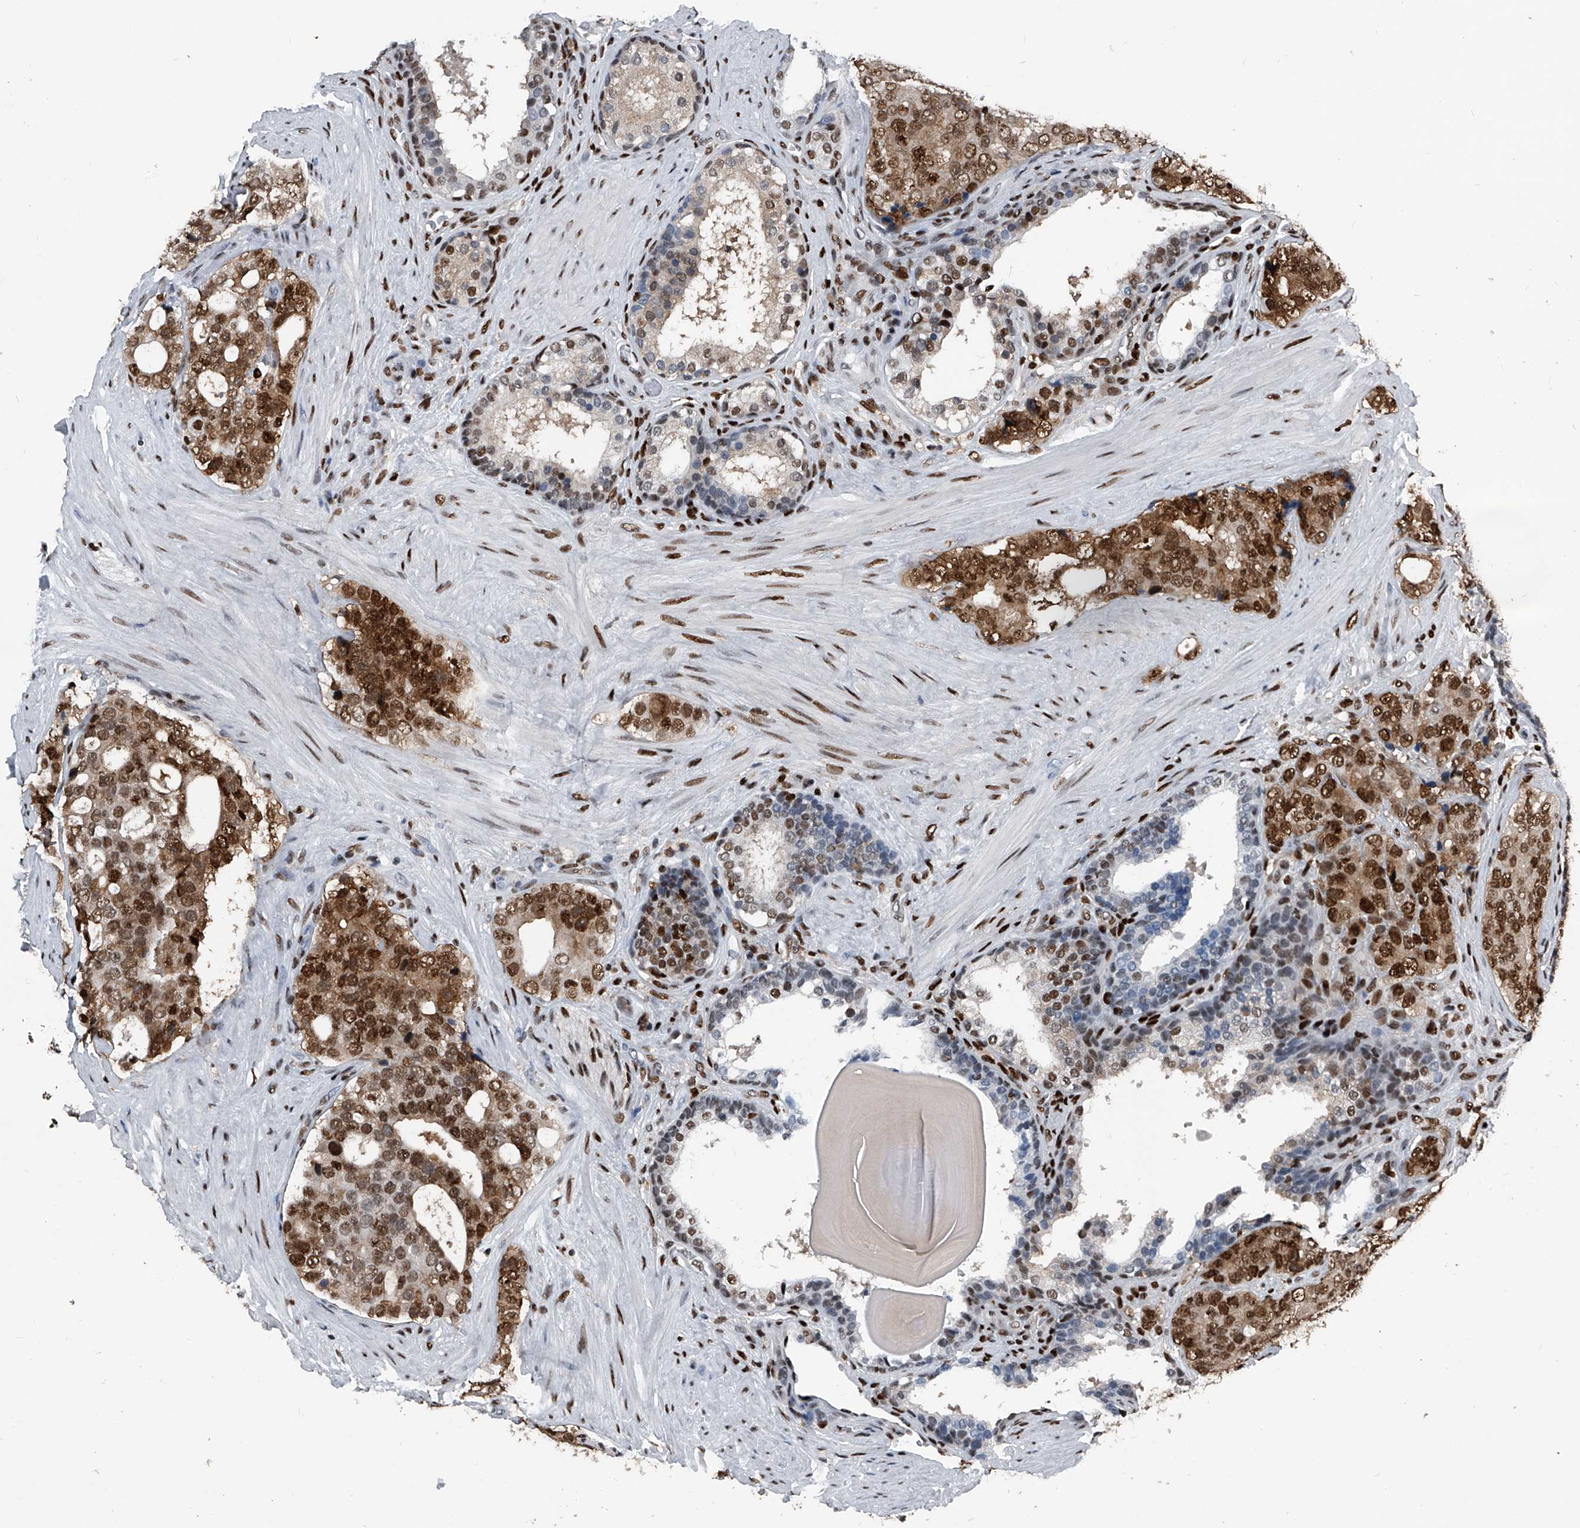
{"staining": {"intensity": "strong", "quantity": ">75%", "location": "cytoplasmic/membranous,nuclear"}, "tissue": "prostate cancer", "cell_type": "Tumor cells", "image_type": "cancer", "snomed": [{"axis": "morphology", "description": "Adenocarcinoma, High grade"}, {"axis": "topography", "description": "Prostate"}], "caption": "This photomicrograph exhibits immunohistochemistry (IHC) staining of human prostate cancer (high-grade adenocarcinoma), with high strong cytoplasmic/membranous and nuclear expression in approximately >75% of tumor cells.", "gene": "FKBP5", "patient": {"sex": "male", "age": 56}}